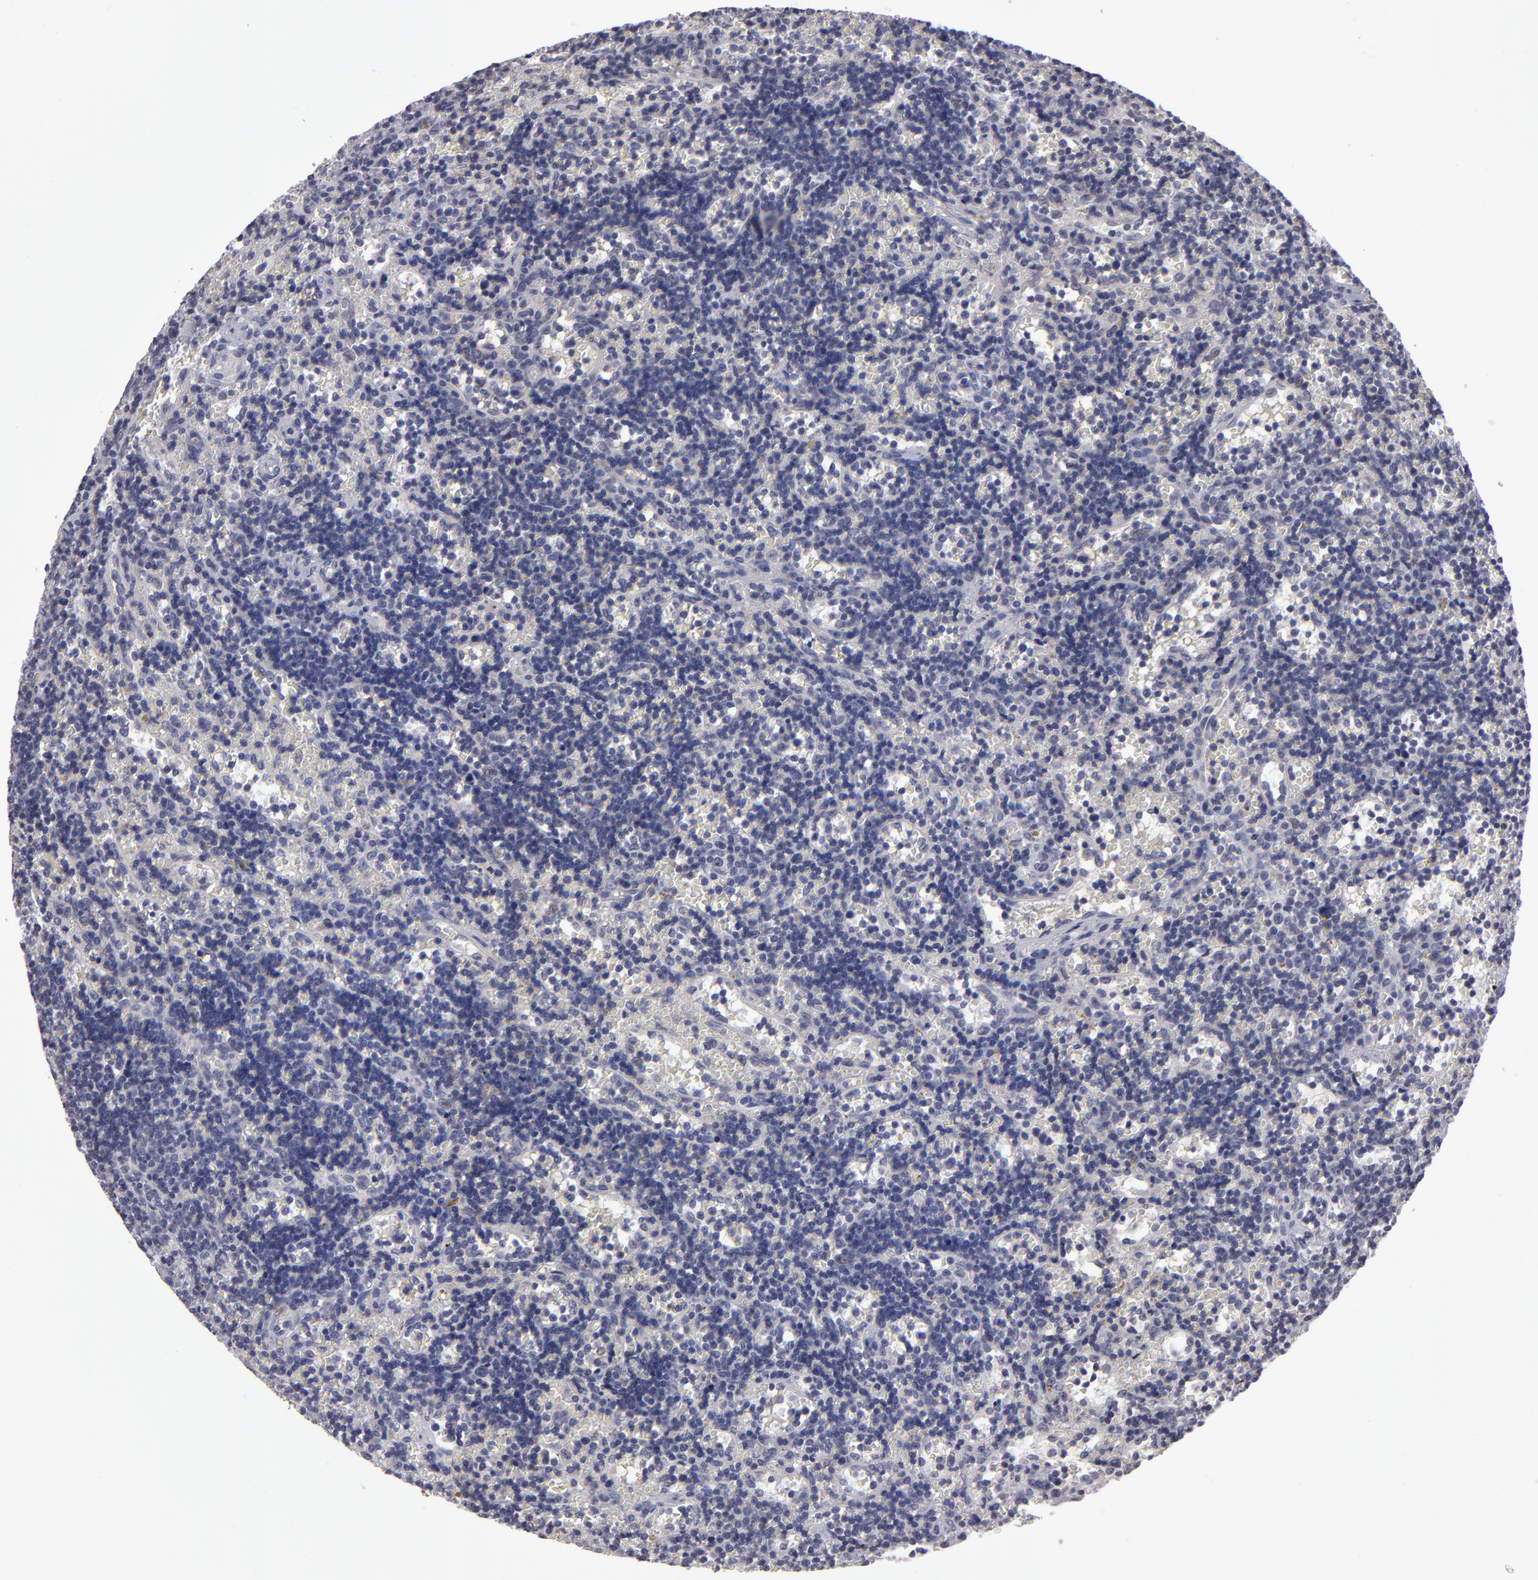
{"staining": {"intensity": "negative", "quantity": "none", "location": "none"}, "tissue": "lymphoma", "cell_type": "Tumor cells", "image_type": "cancer", "snomed": [{"axis": "morphology", "description": "Malignant lymphoma, non-Hodgkin's type, Low grade"}, {"axis": "topography", "description": "Spleen"}], "caption": "Immunohistochemistry histopathology image of neoplastic tissue: malignant lymphoma, non-Hodgkin's type (low-grade) stained with DAB (3,3'-diaminobenzidine) reveals no significant protein expression in tumor cells. Brightfield microscopy of immunohistochemistry (IHC) stained with DAB (brown) and hematoxylin (blue), captured at high magnification.", "gene": "ZNF175", "patient": {"sex": "male", "age": 60}}